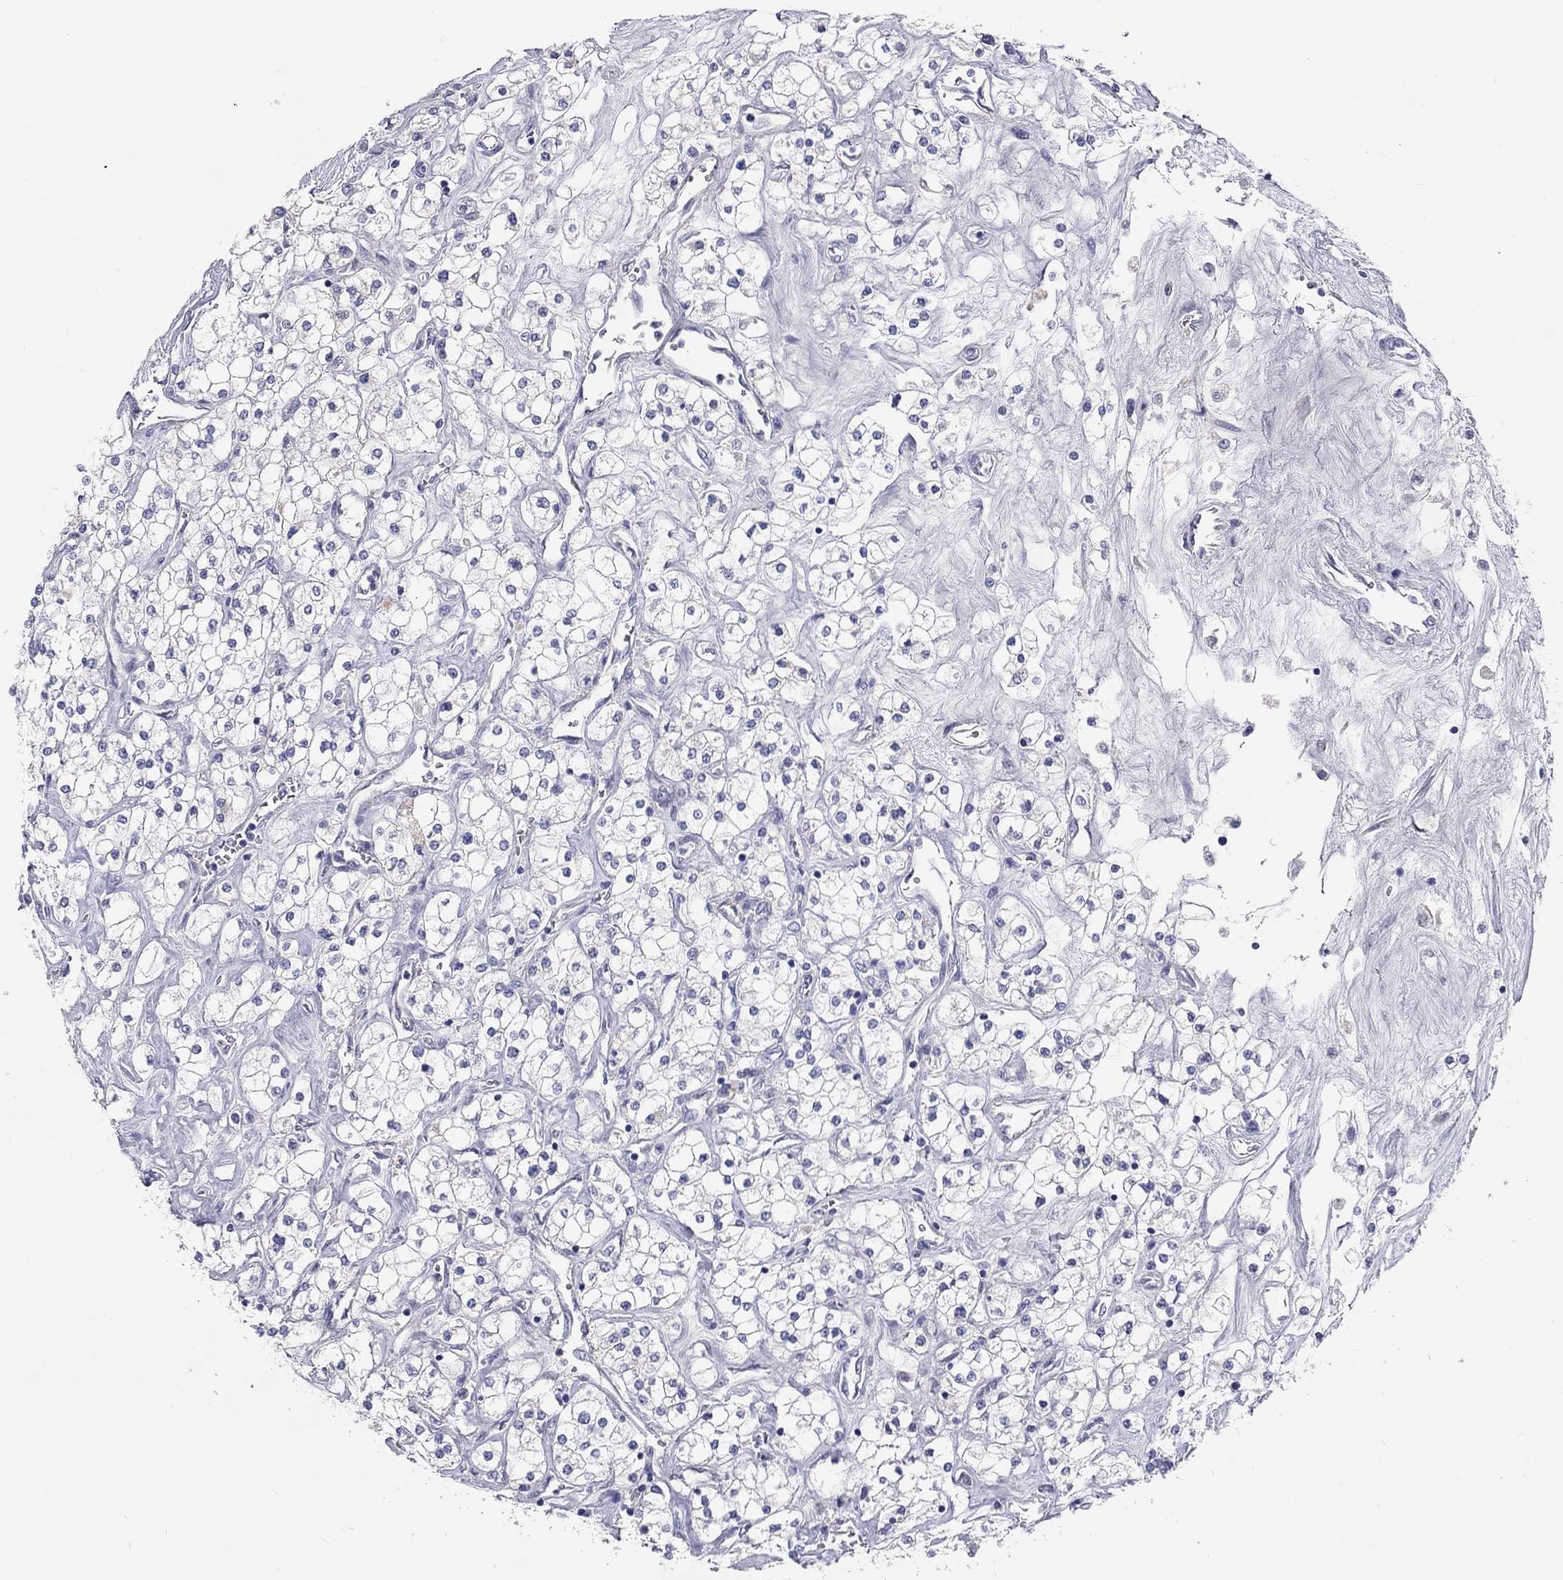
{"staining": {"intensity": "negative", "quantity": "none", "location": "none"}, "tissue": "renal cancer", "cell_type": "Tumor cells", "image_type": "cancer", "snomed": [{"axis": "morphology", "description": "Adenocarcinoma, NOS"}, {"axis": "topography", "description": "Kidney"}], "caption": "IHC micrograph of neoplastic tissue: adenocarcinoma (renal) stained with DAB shows no significant protein staining in tumor cells.", "gene": "ST7L", "patient": {"sex": "male", "age": 80}}